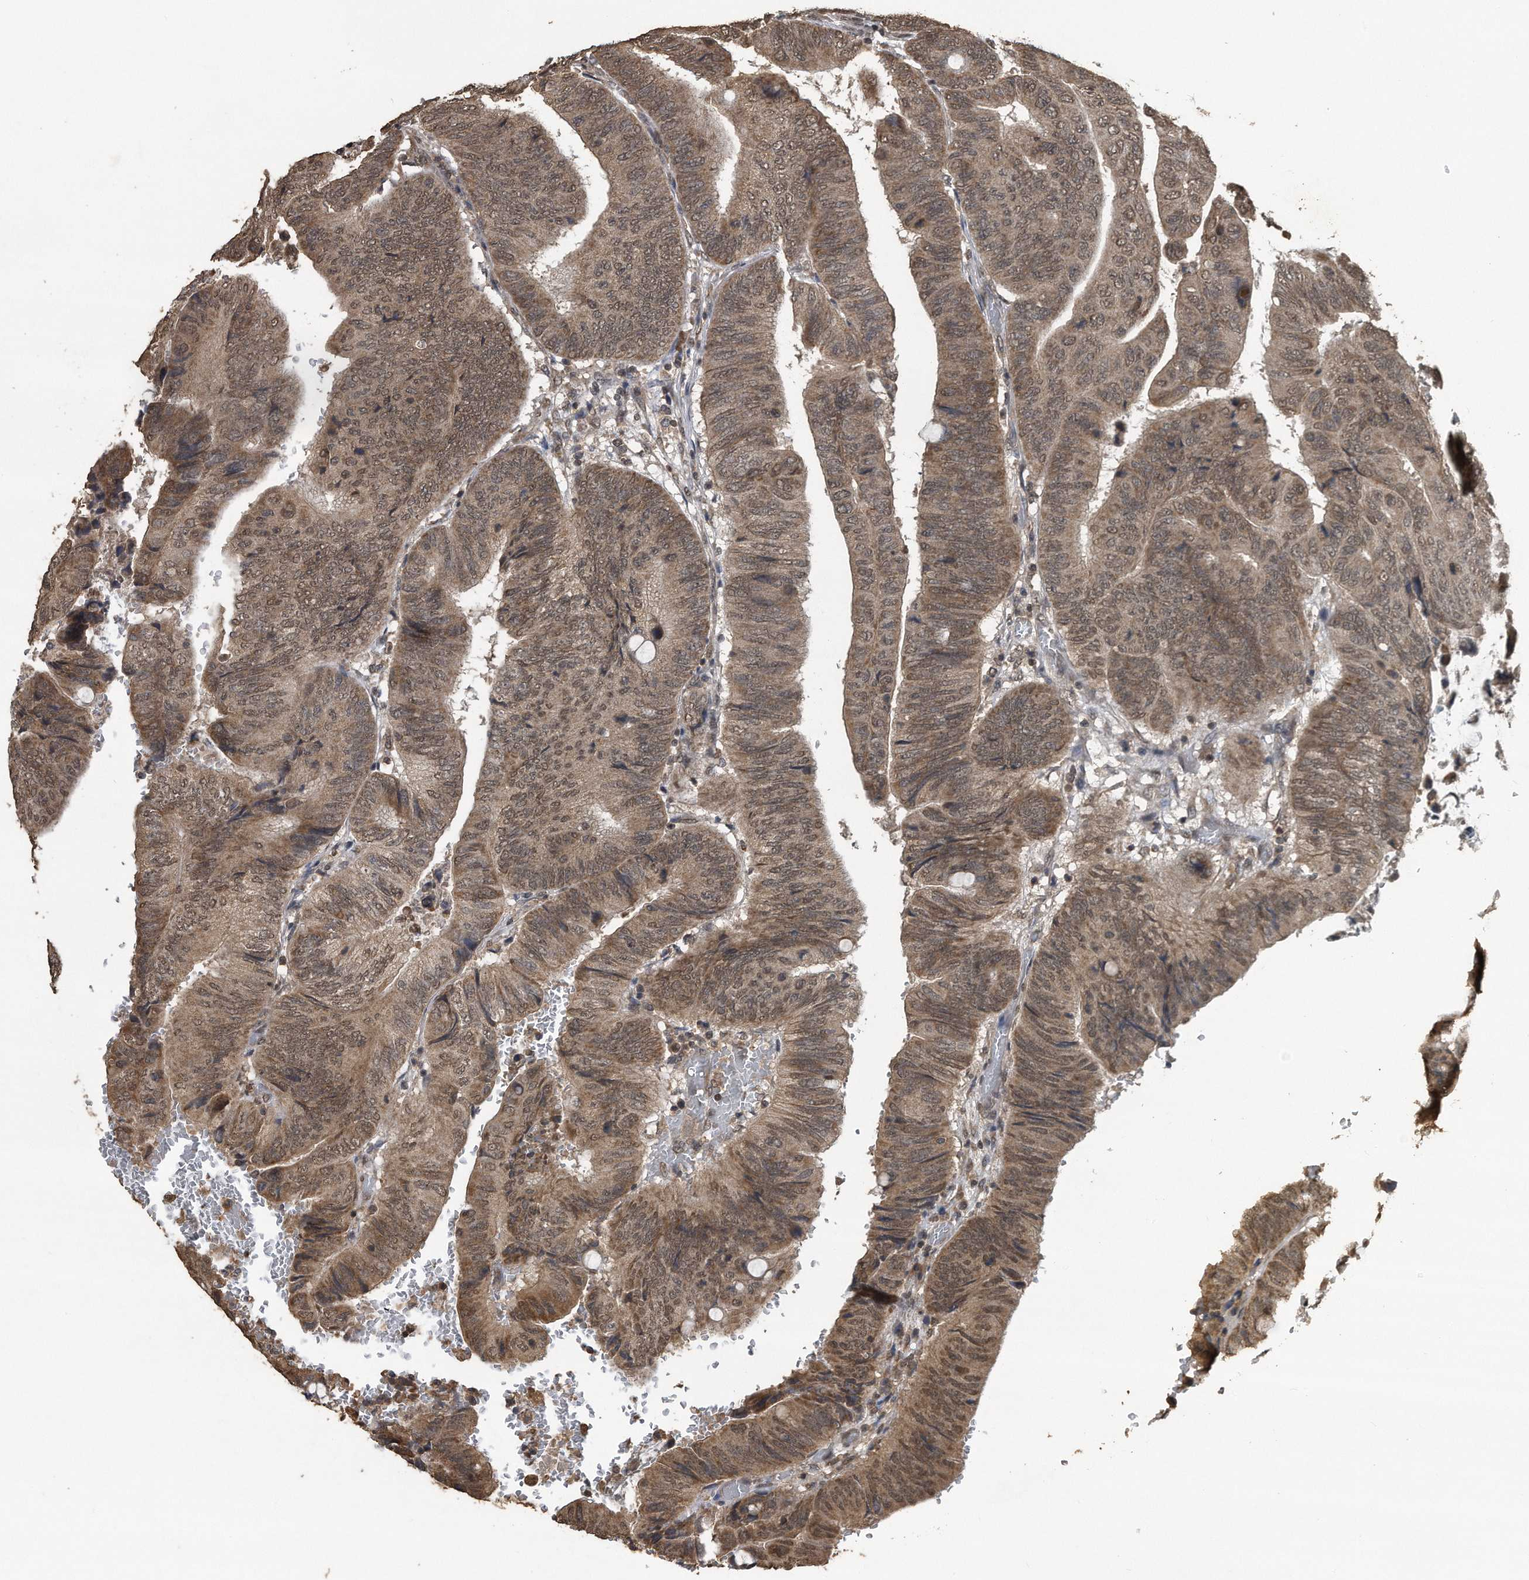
{"staining": {"intensity": "moderate", "quantity": ">75%", "location": "cytoplasmic/membranous,nuclear"}, "tissue": "colorectal cancer", "cell_type": "Tumor cells", "image_type": "cancer", "snomed": [{"axis": "morphology", "description": "Normal tissue, NOS"}, {"axis": "morphology", "description": "Adenocarcinoma, NOS"}, {"axis": "topography", "description": "Rectum"}, {"axis": "topography", "description": "Peripheral nerve tissue"}], "caption": "Colorectal cancer stained for a protein (brown) shows moderate cytoplasmic/membranous and nuclear positive expression in about >75% of tumor cells.", "gene": "CRYZL1", "patient": {"sex": "male", "age": 92}}